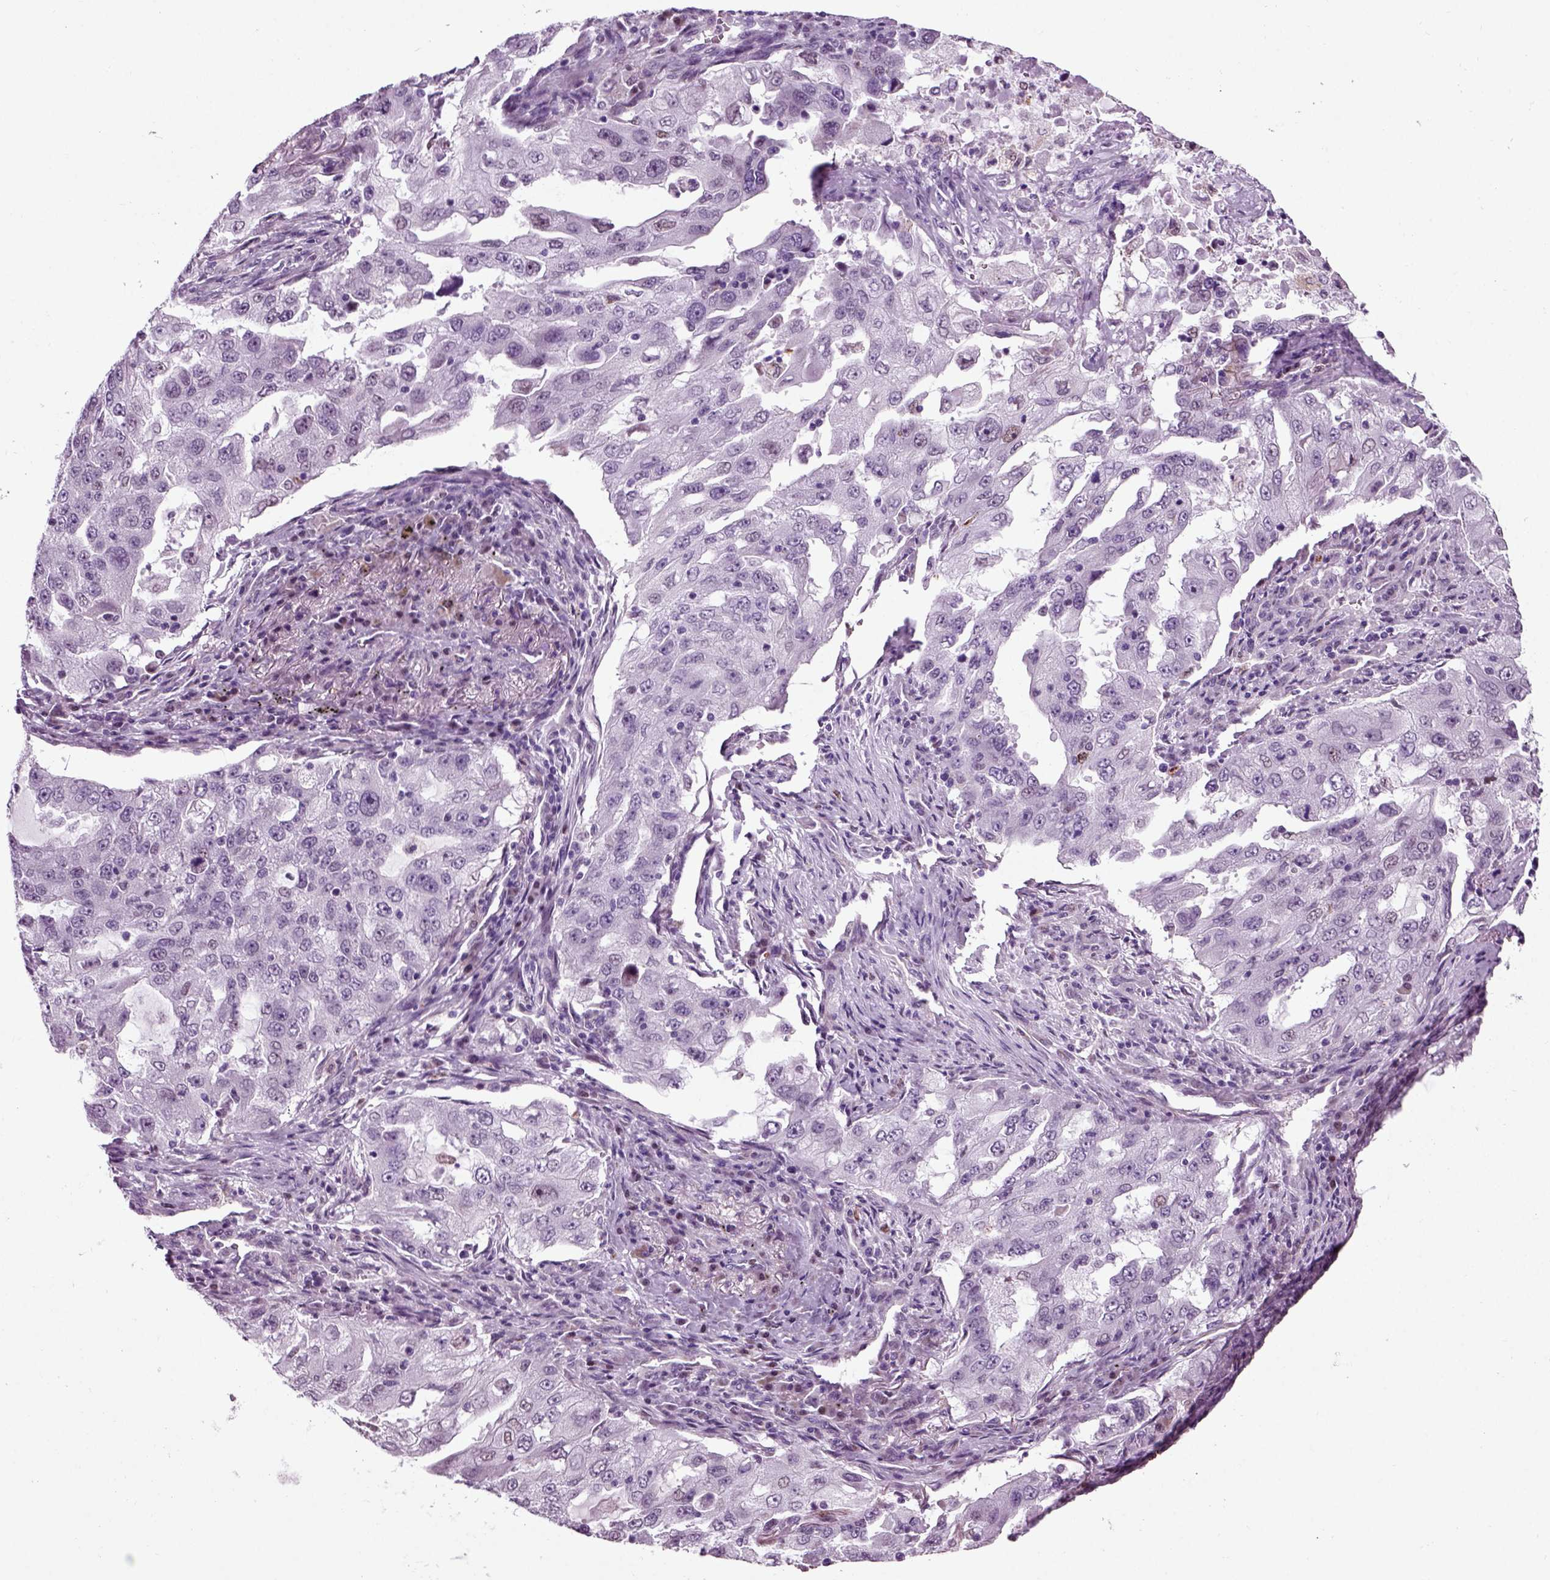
{"staining": {"intensity": "negative", "quantity": "none", "location": "none"}, "tissue": "lung cancer", "cell_type": "Tumor cells", "image_type": "cancer", "snomed": [{"axis": "morphology", "description": "Adenocarcinoma, NOS"}, {"axis": "topography", "description": "Lung"}], "caption": "Lung cancer stained for a protein using IHC demonstrates no staining tumor cells.", "gene": "ARID3A", "patient": {"sex": "female", "age": 61}}